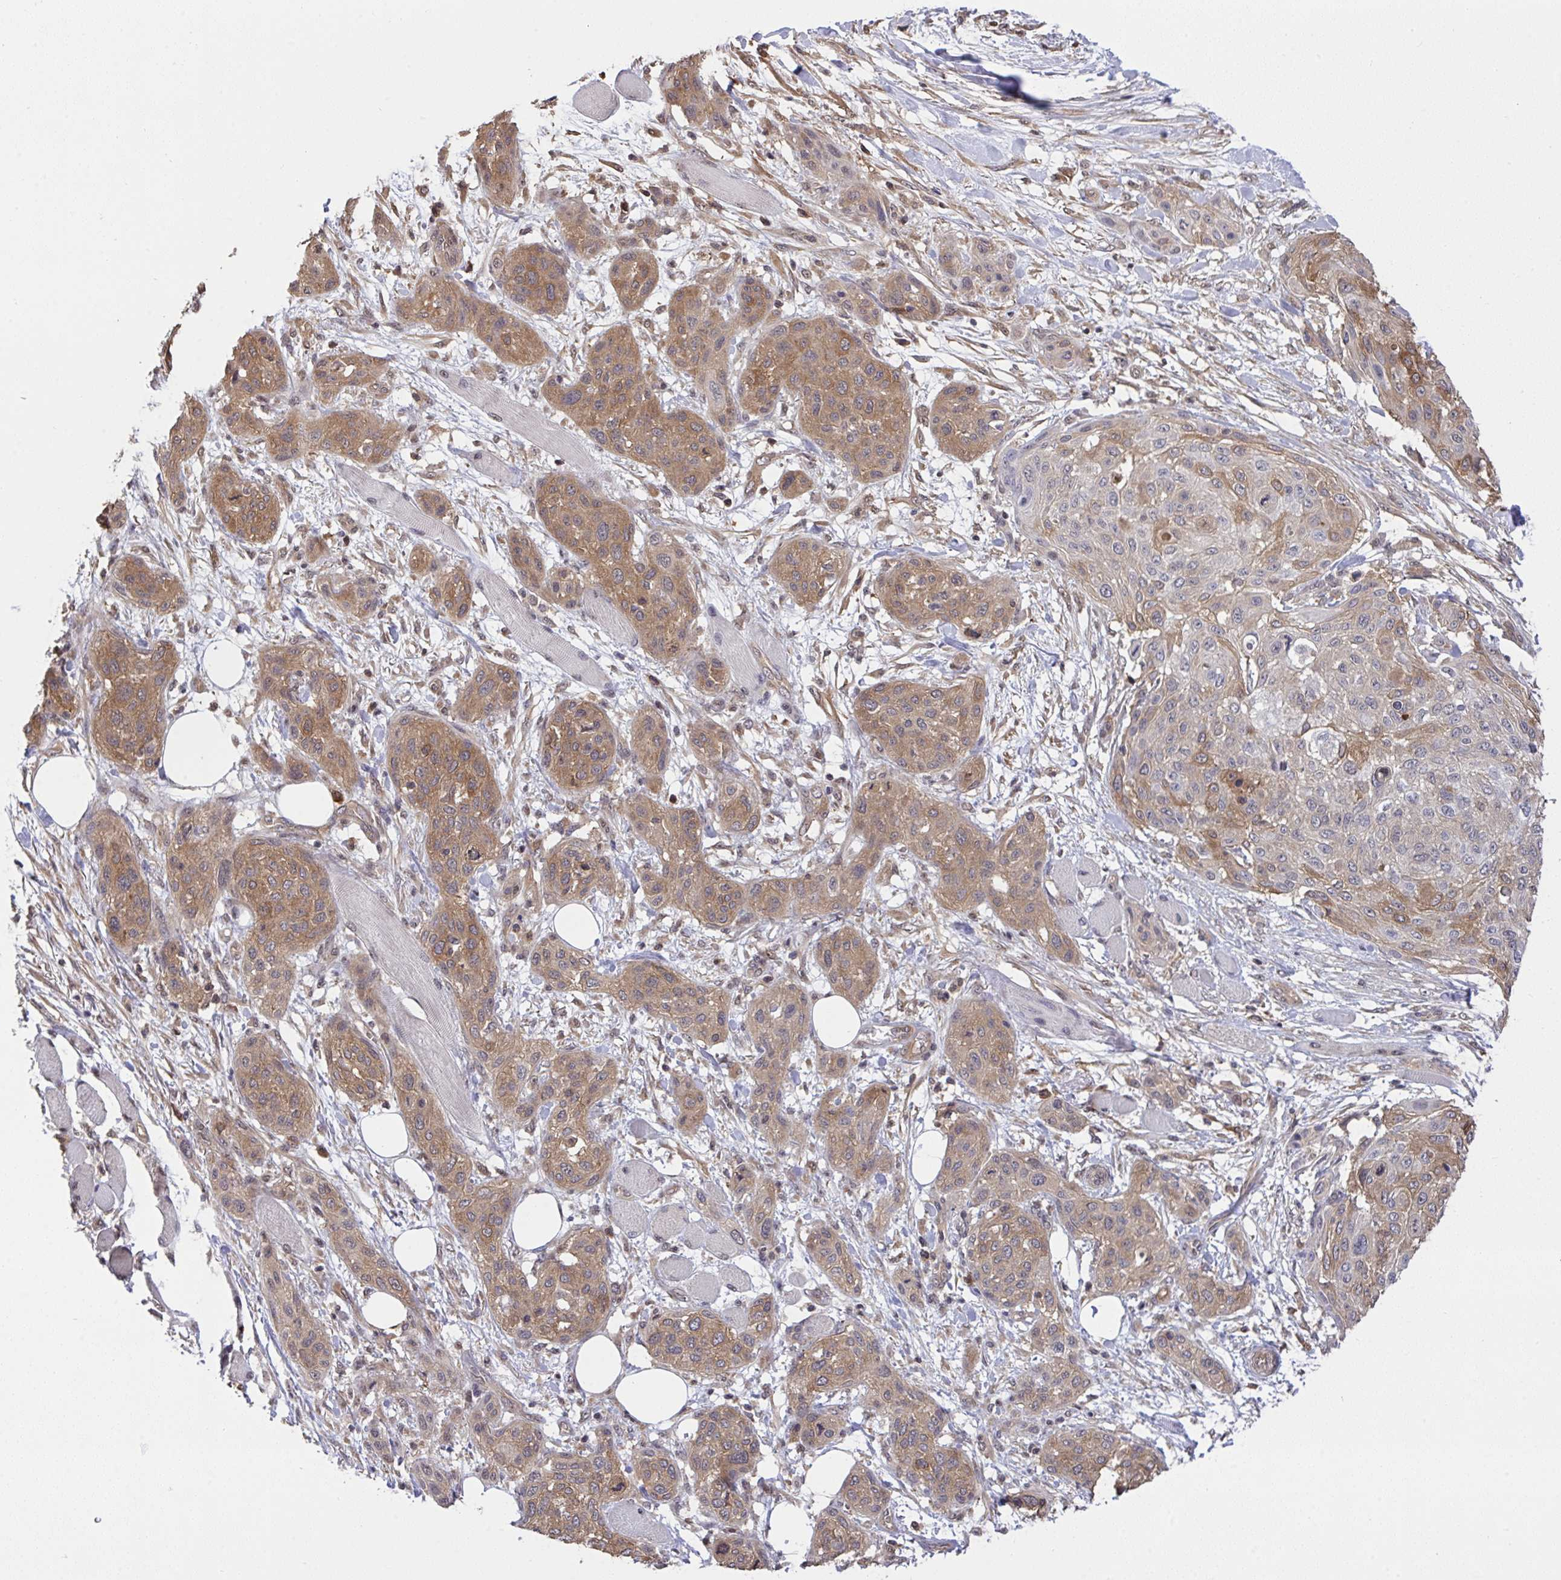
{"staining": {"intensity": "moderate", "quantity": "25%-75%", "location": "cytoplasmic/membranous"}, "tissue": "skin cancer", "cell_type": "Tumor cells", "image_type": "cancer", "snomed": [{"axis": "morphology", "description": "Squamous cell carcinoma, NOS"}, {"axis": "topography", "description": "Skin"}], "caption": "Tumor cells exhibit medium levels of moderate cytoplasmic/membranous positivity in approximately 25%-75% of cells in skin squamous cell carcinoma.", "gene": "C12orf57", "patient": {"sex": "female", "age": 87}}